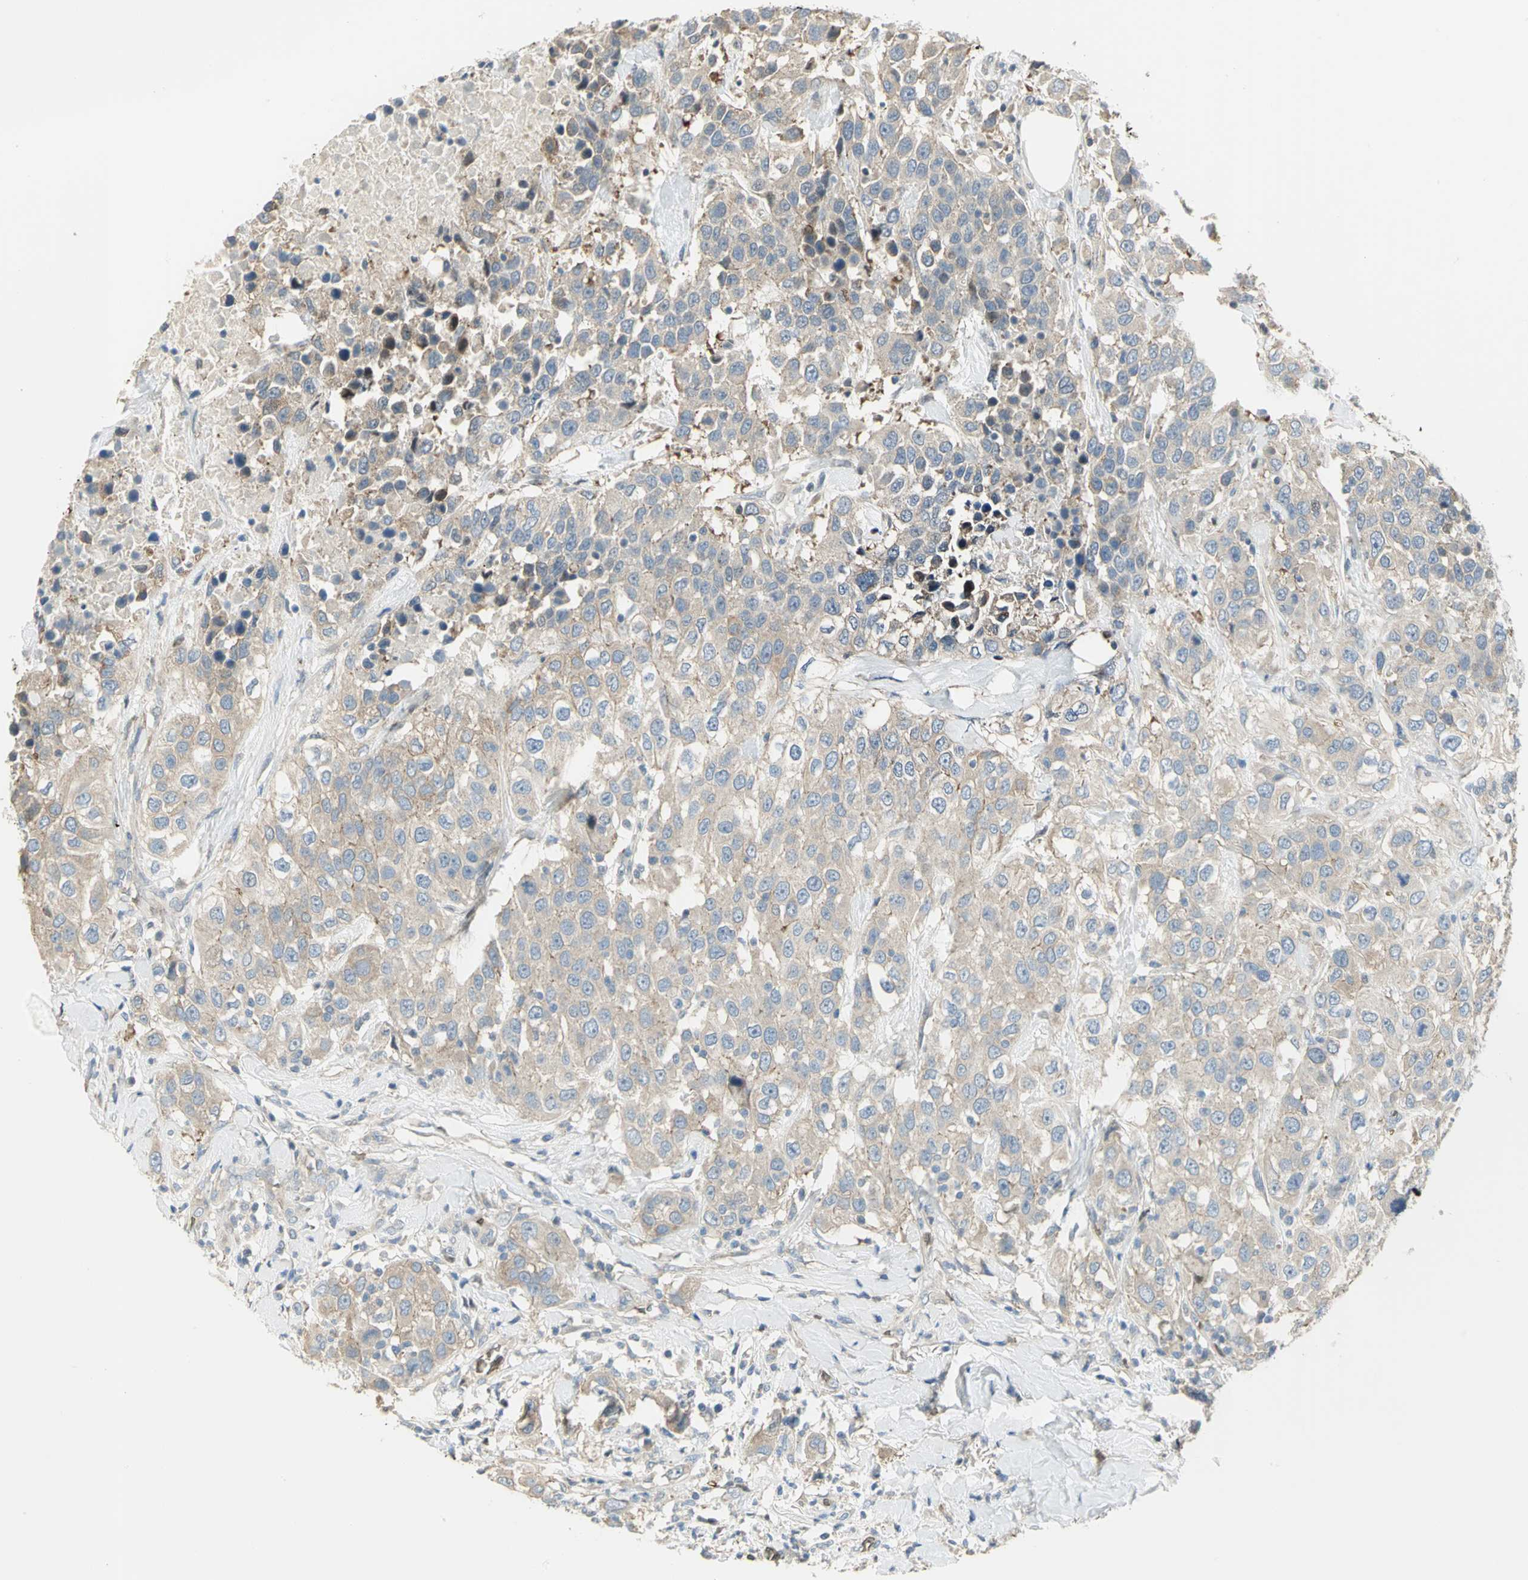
{"staining": {"intensity": "weak", "quantity": ">75%", "location": "cytoplasmic/membranous"}, "tissue": "urothelial cancer", "cell_type": "Tumor cells", "image_type": "cancer", "snomed": [{"axis": "morphology", "description": "Urothelial carcinoma, High grade"}, {"axis": "topography", "description": "Urinary bladder"}], "caption": "About >75% of tumor cells in high-grade urothelial carcinoma reveal weak cytoplasmic/membranous protein expression as visualized by brown immunohistochemical staining.", "gene": "ANK1", "patient": {"sex": "female", "age": 80}}